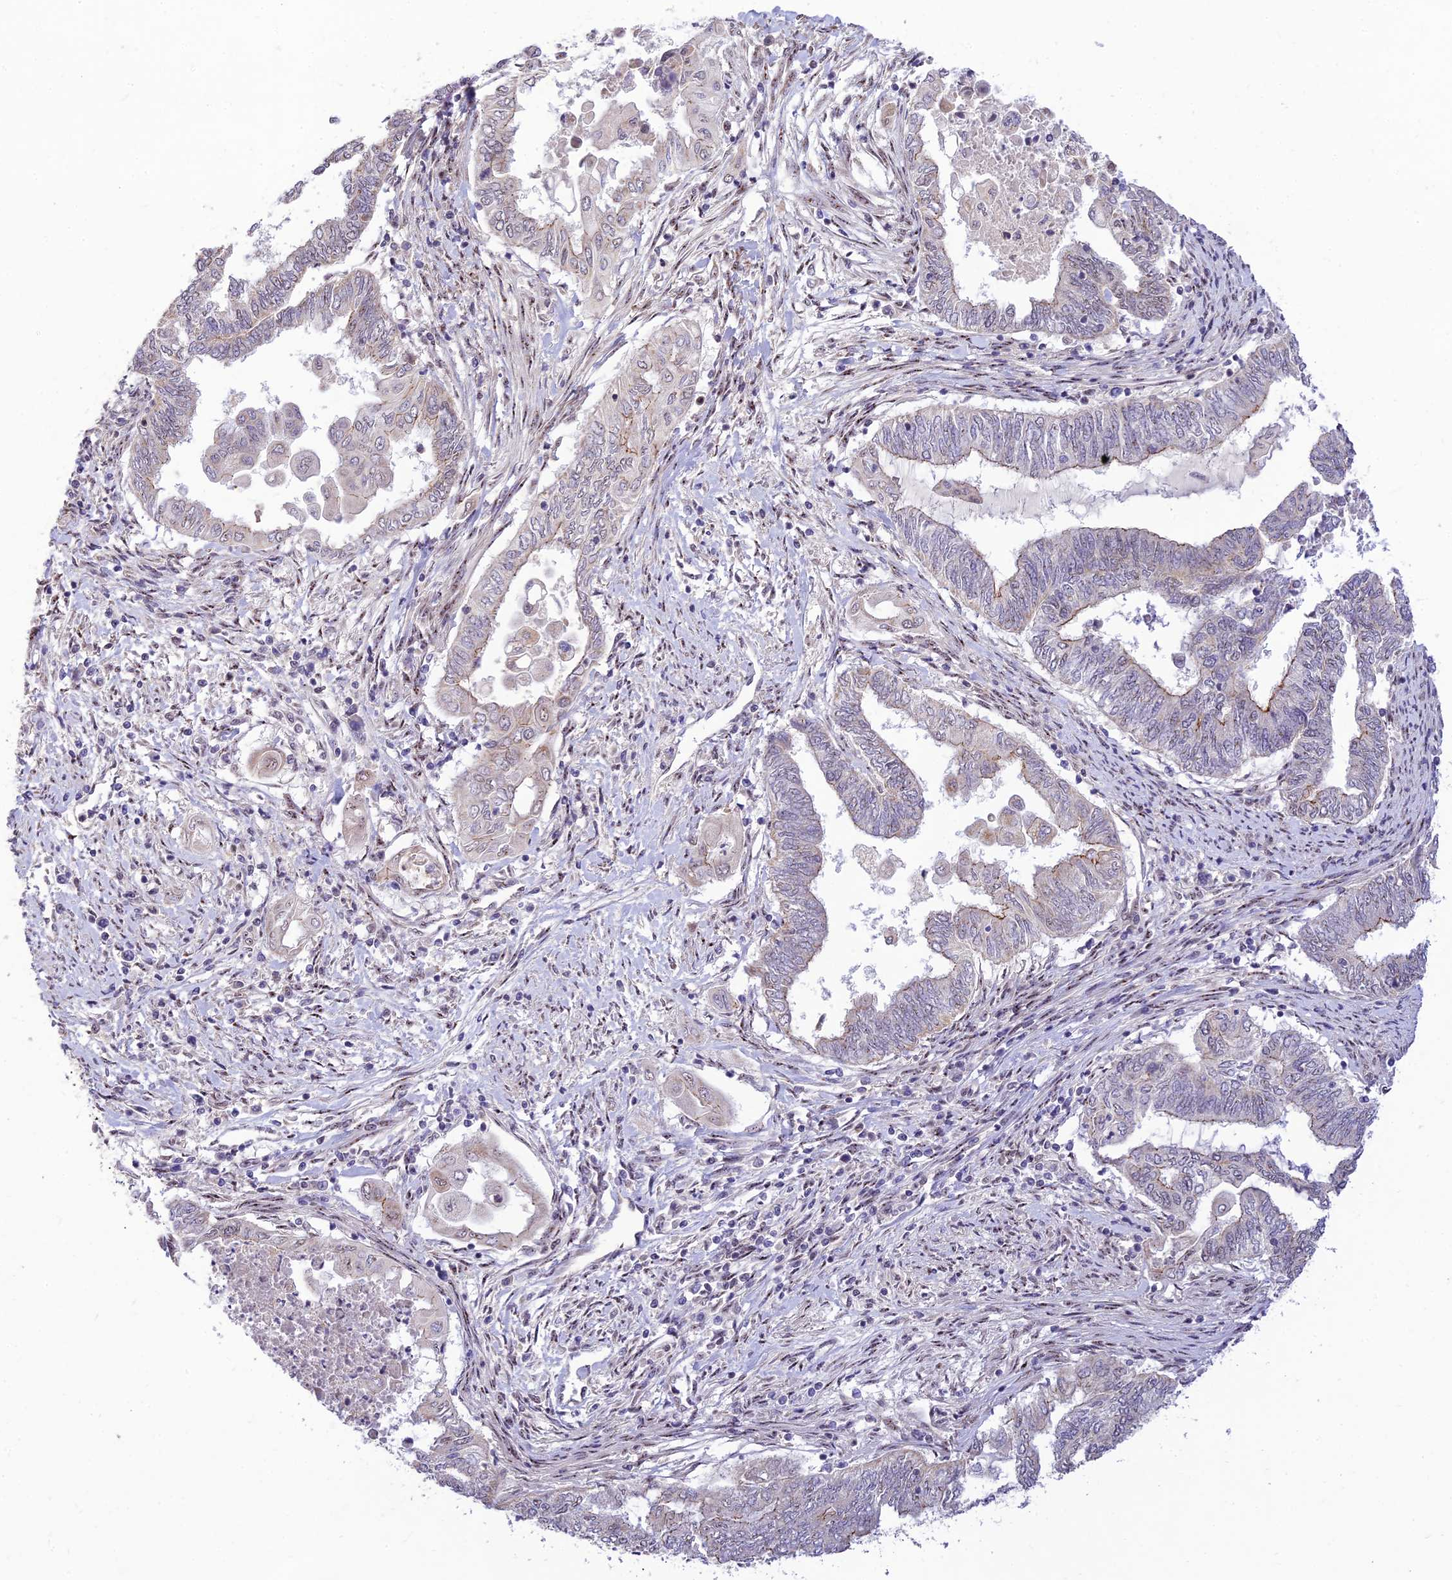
{"staining": {"intensity": "moderate", "quantity": "<25%", "location": "cytoplasmic/membranous"}, "tissue": "endometrial cancer", "cell_type": "Tumor cells", "image_type": "cancer", "snomed": [{"axis": "morphology", "description": "Adenocarcinoma, NOS"}, {"axis": "topography", "description": "Uterus"}, {"axis": "topography", "description": "Endometrium"}], "caption": "This is an image of immunohistochemistry (IHC) staining of adenocarcinoma (endometrial), which shows moderate expression in the cytoplasmic/membranous of tumor cells.", "gene": "MICOS13", "patient": {"sex": "female", "age": 70}}